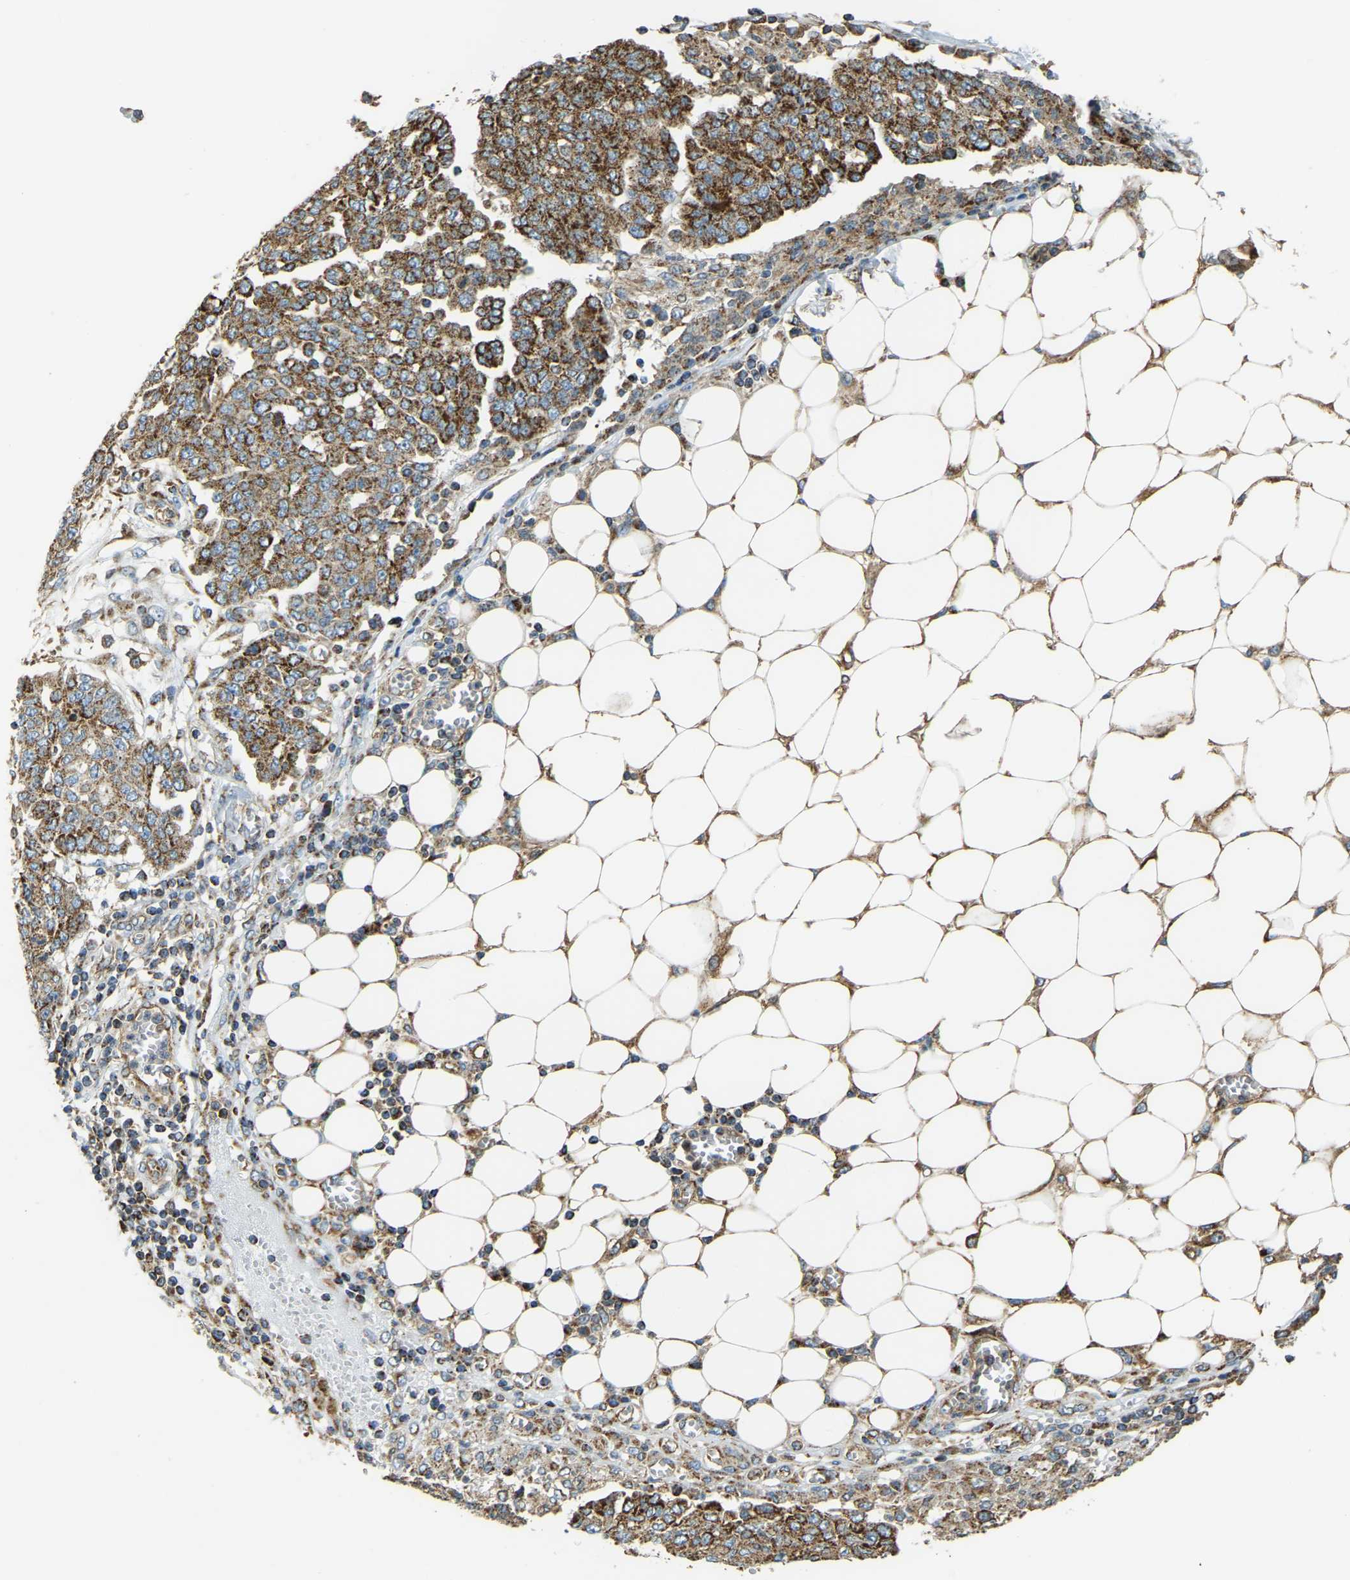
{"staining": {"intensity": "strong", "quantity": ">75%", "location": "cytoplasmic/membranous"}, "tissue": "ovarian cancer", "cell_type": "Tumor cells", "image_type": "cancer", "snomed": [{"axis": "morphology", "description": "Cystadenocarcinoma, serous, NOS"}, {"axis": "topography", "description": "Soft tissue"}, {"axis": "topography", "description": "Ovary"}], "caption": "A micrograph of human ovarian cancer stained for a protein shows strong cytoplasmic/membranous brown staining in tumor cells. (DAB (3,3'-diaminobenzidine) IHC with brightfield microscopy, high magnification).", "gene": "PSMD7", "patient": {"sex": "female", "age": 57}}